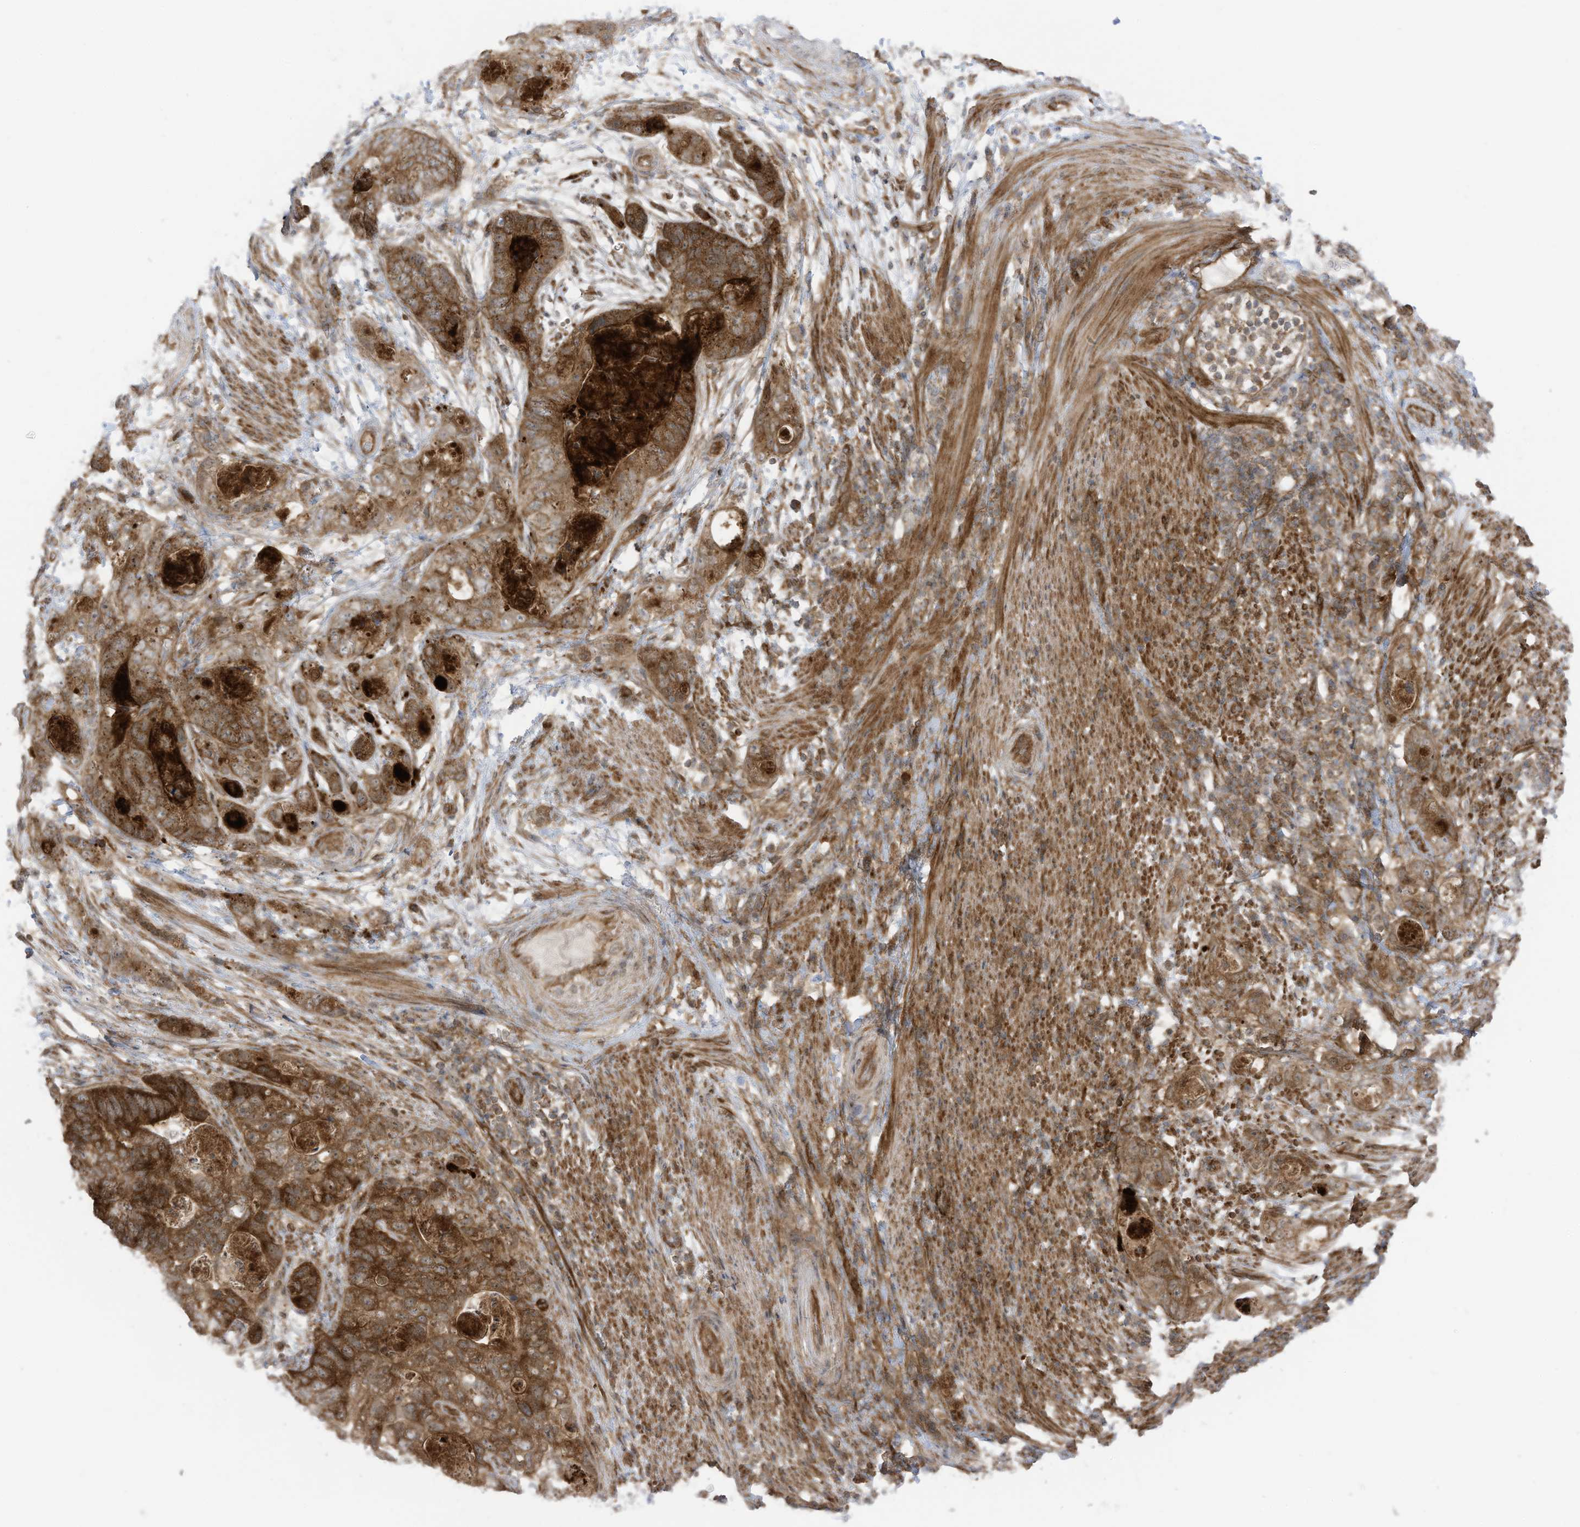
{"staining": {"intensity": "moderate", "quantity": ">75%", "location": "cytoplasmic/membranous"}, "tissue": "stomach cancer", "cell_type": "Tumor cells", "image_type": "cancer", "snomed": [{"axis": "morphology", "description": "Adenocarcinoma, NOS"}, {"axis": "topography", "description": "Stomach"}], "caption": "IHC image of neoplastic tissue: human stomach cancer stained using immunohistochemistry reveals medium levels of moderate protein expression localized specifically in the cytoplasmic/membranous of tumor cells, appearing as a cytoplasmic/membranous brown color.", "gene": "REPS1", "patient": {"sex": "female", "age": 89}}